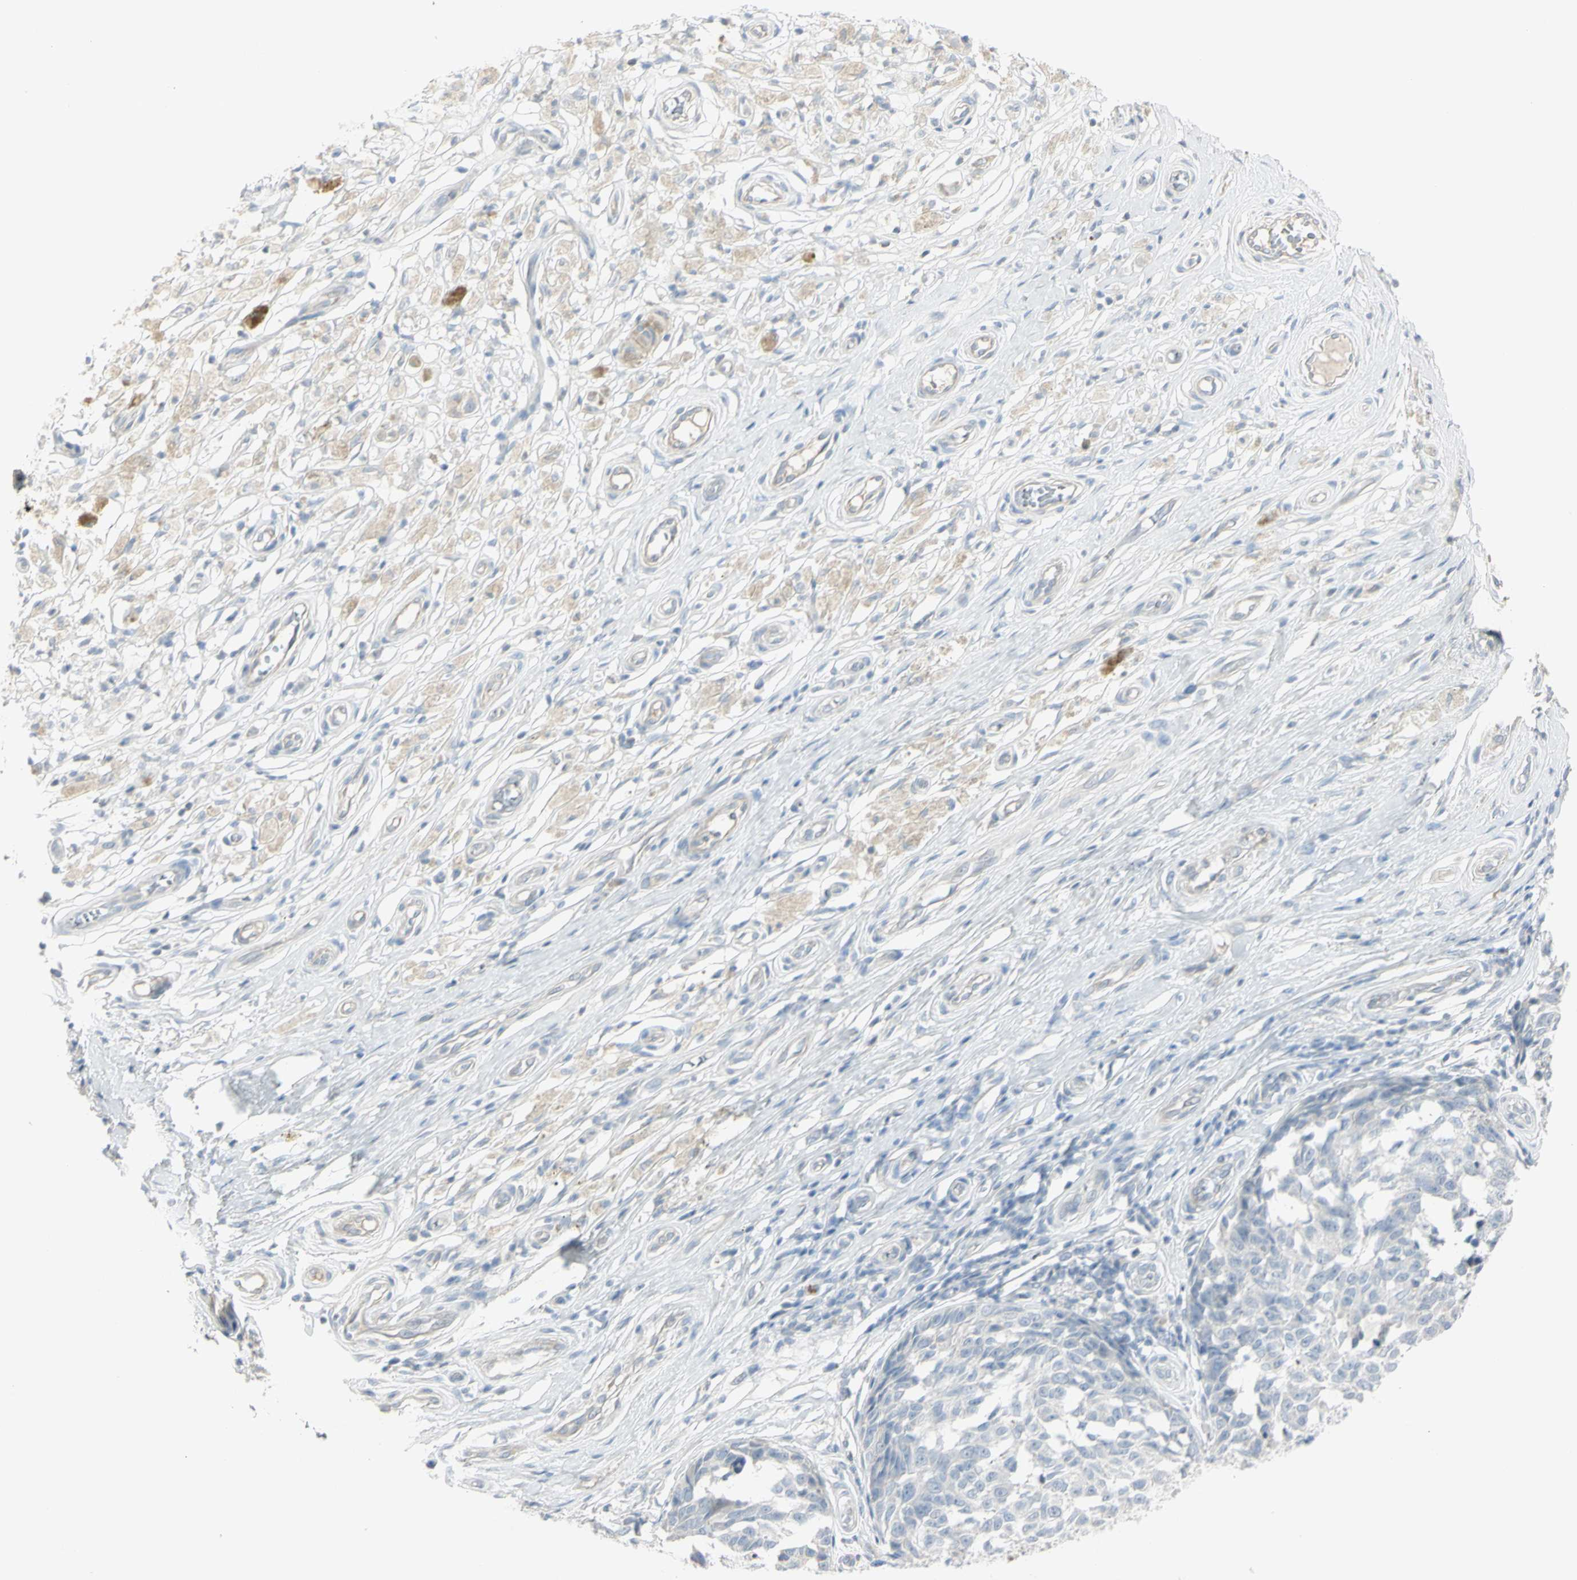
{"staining": {"intensity": "negative", "quantity": "none", "location": "none"}, "tissue": "melanoma", "cell_type": "Tumor cells", "image_type": "cancer", "snomed": [{"axis": "morphology", "description": "Malignant melanoma, NOS"}, {"axis": "topography", "description": "Skin"}], "caption": "Protein analysis of malignant melanoma reveals no significant expression in tumor cells.", "gene": "PIP", "patient": {"sex": "female", "age": 64}}